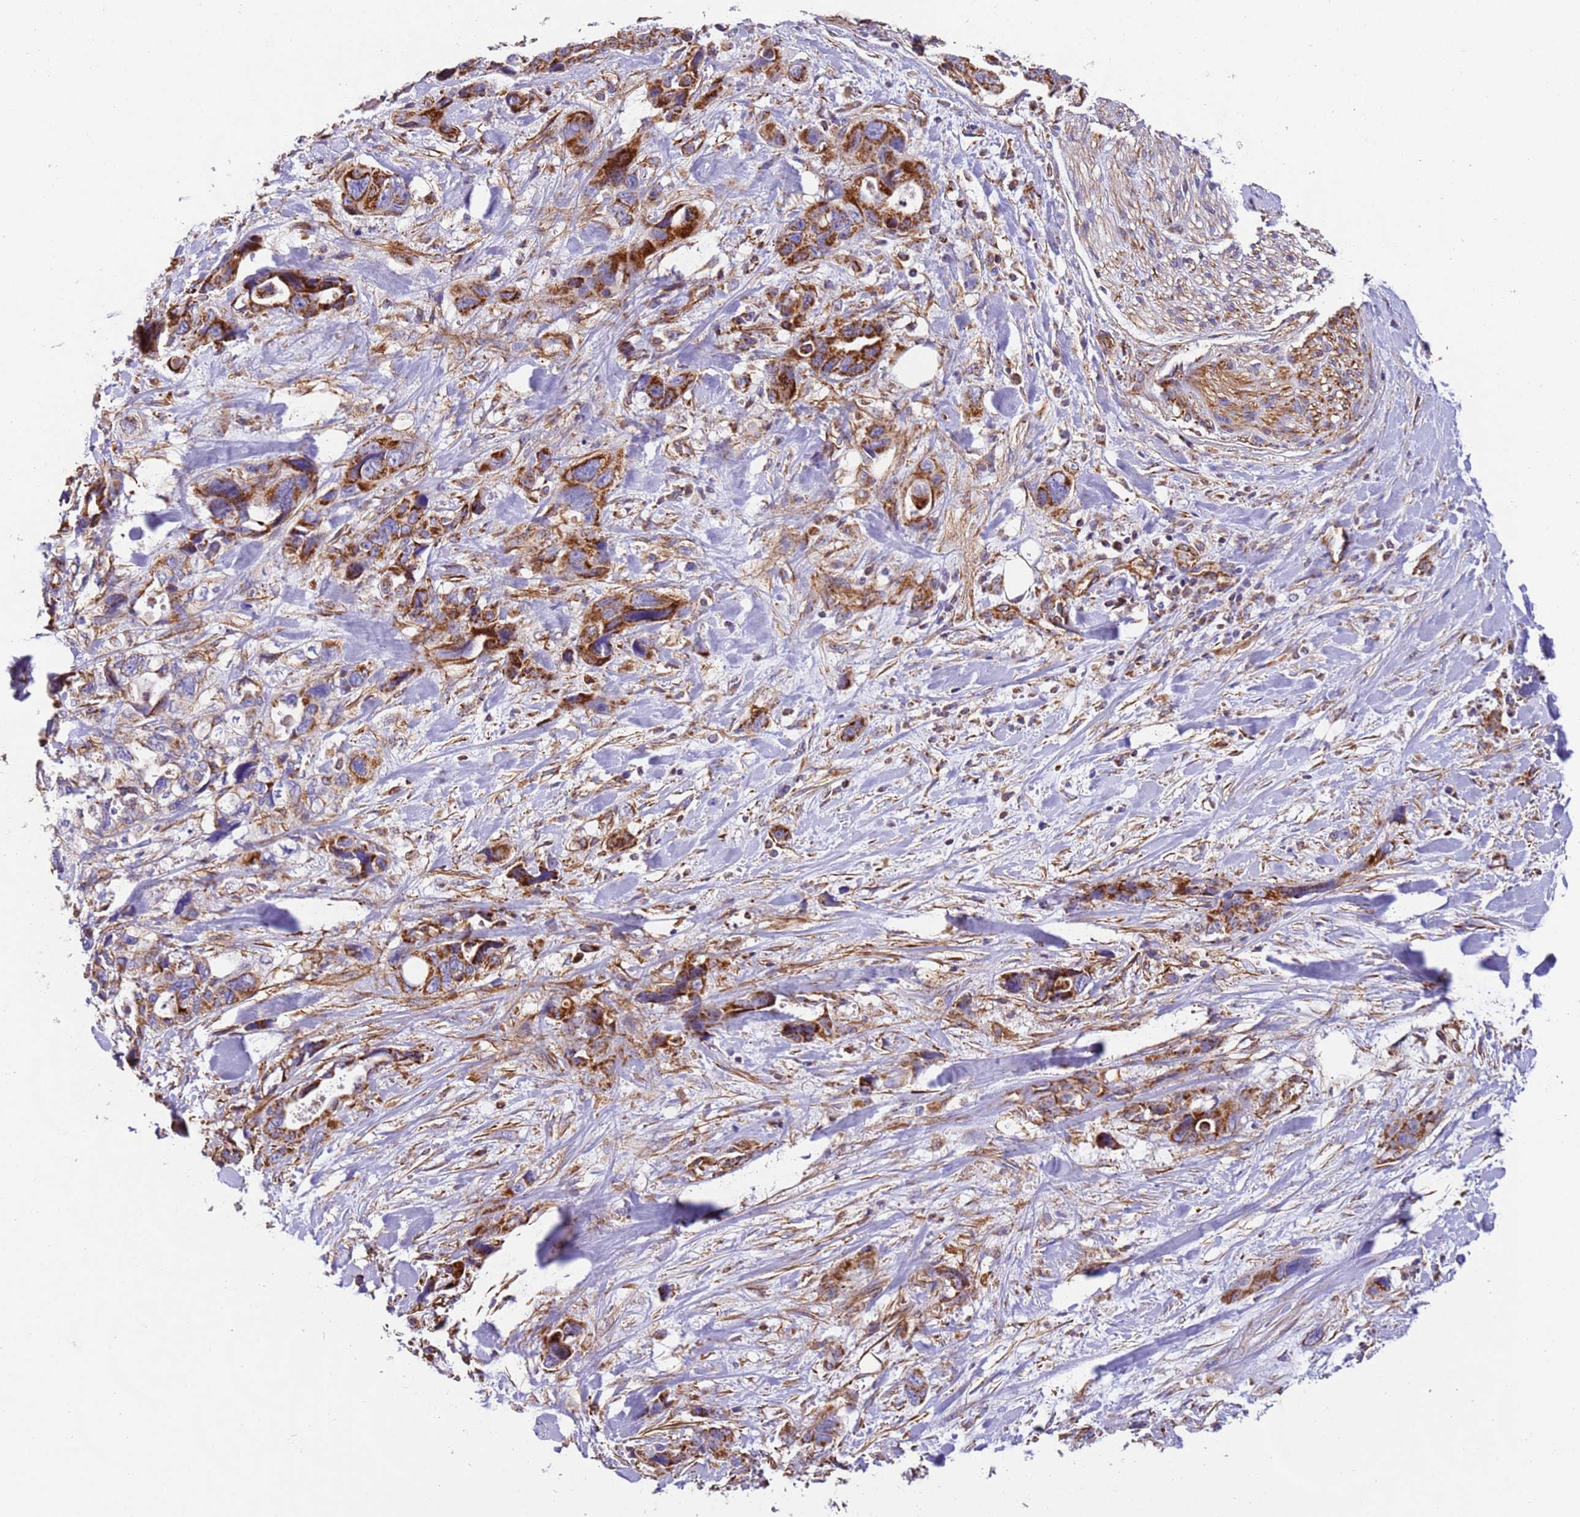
{"staining": {"intensity": "strong", "quantity": ">75%", "location": "cytoplasmic/membranous"}, "tissue": "pancreatic cancer", "cell_type": "Tumor cells", "image_type": "cancer", "snomed": [{"axis": "morphology", "description": "Adenocarcinoma, NOS"}, {"axis": "topography", "description": "Pancreas"}], "caption": "Immunohistochemical staining of human pancreatic cancer displays strong cytoplasmic/membranous protein positivity in approximately >75% of tumor cells.", "gene": "MRPL20", "patient": {"sex": "male", "age": 46}}